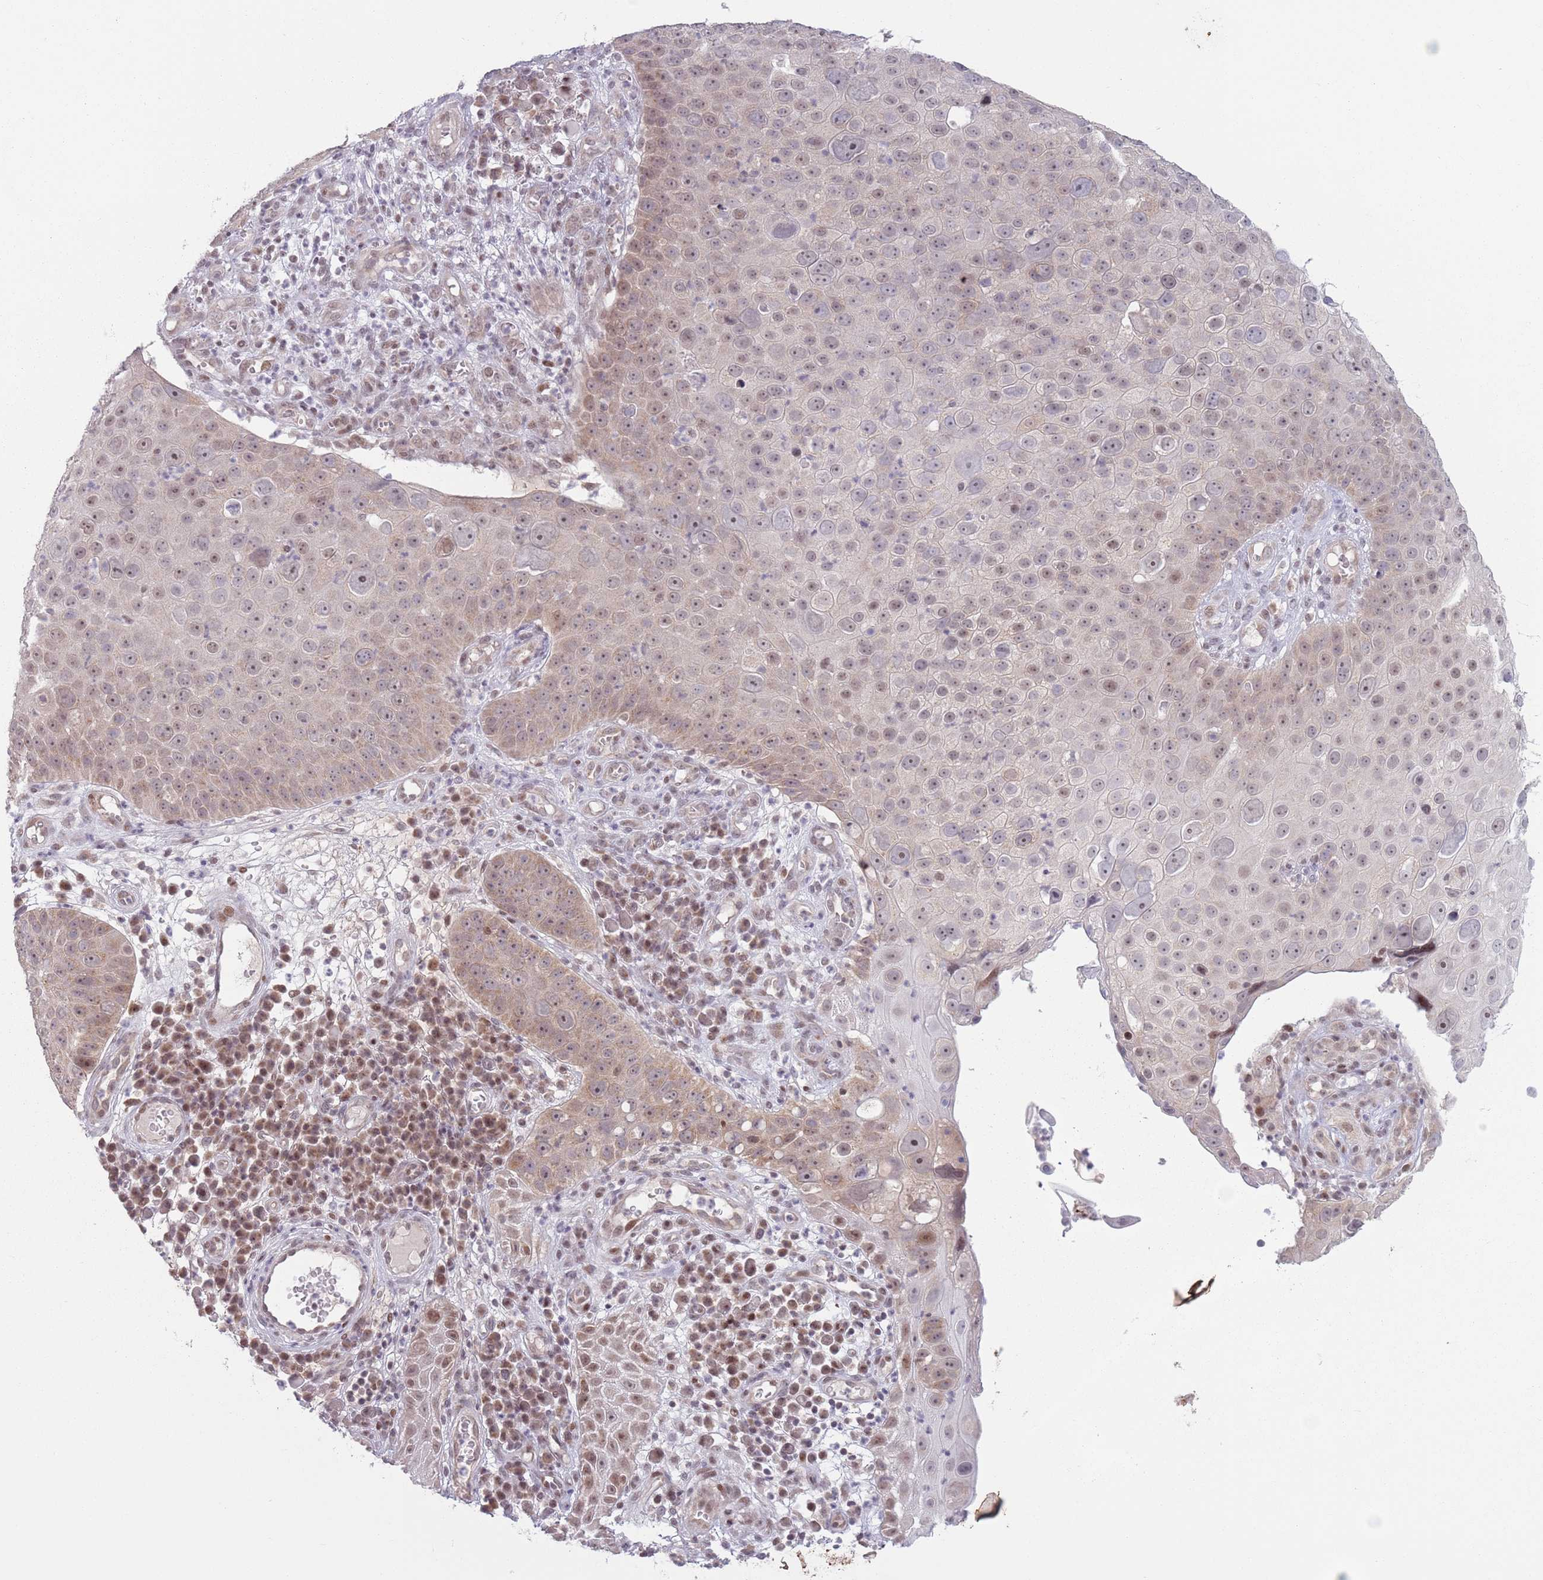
{"staining": {"intensity": "moderate", "quantity": "25%-75%", "location": "nuclear"}, "tissue": "skin cancer", "cell_type": "Tumor cells", "image_type": "cancer", "snomed": [{"axis": "morphology", "description": "Squamous cell carcinoma, NOS"}, {"axis": "topography", "description": "Skin"}], "caption": "Protein staining reveals moderate nuclear positivity in about 25%-75% of tumor cells in squamous cell carcinoma (skin).", "gene": "MRPL34", "patient": {"sex": "male", "age": 71}}